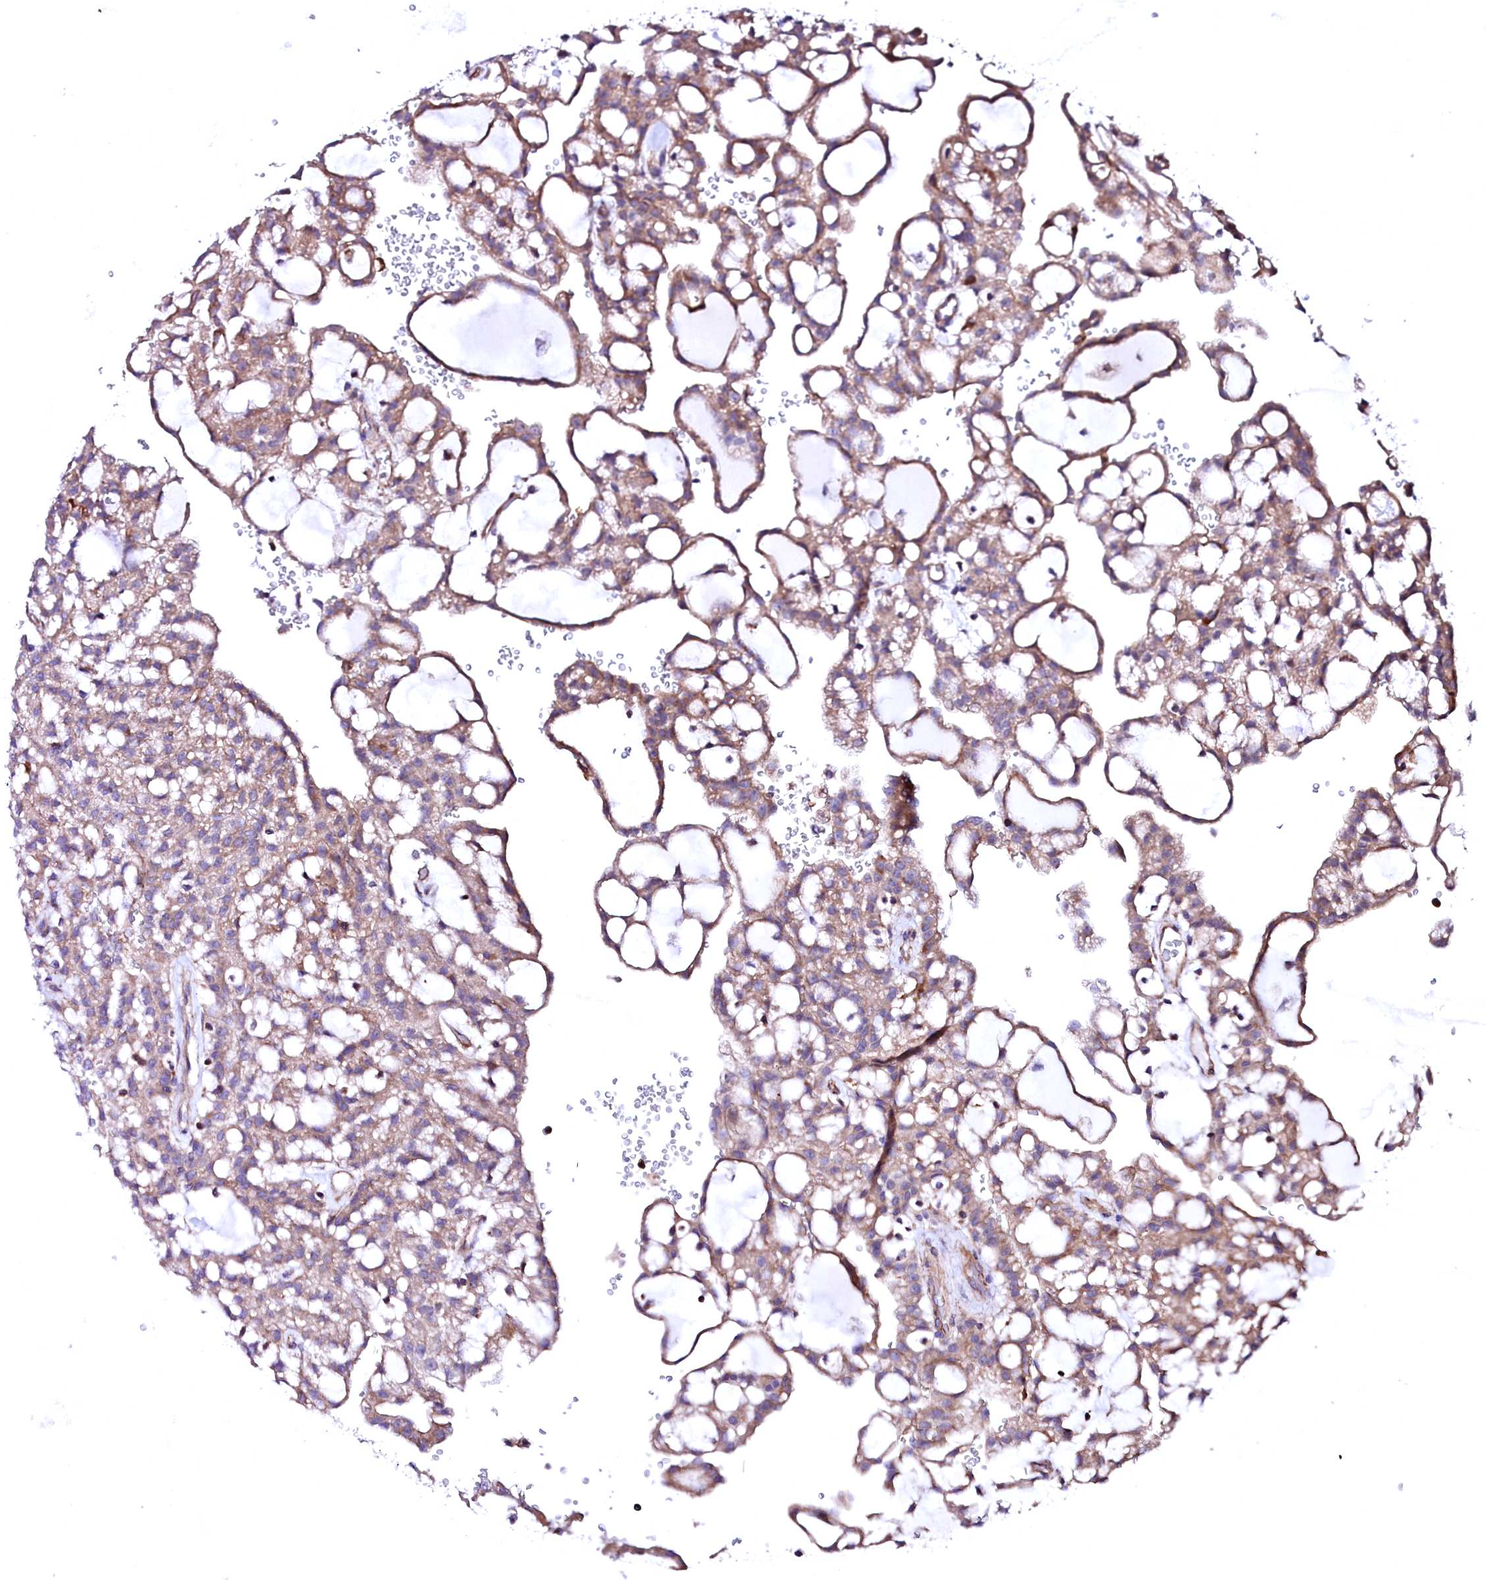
{"staining": {"intensity": "moderate", "quantity": ">75%", "location": "cytoplasmic/membranous"}, "tissue": "renal cancer", "cell_type": "Tumor cells", "image_type": "cancer", "snomed": [{"axis": "morphology", "description": "Adenocarcinoma, NOS"}, {"axis": "topography", "description": "Kidney"}], "caption": "Immunohistochemical staining of adenocarcinoma (renal) demonstrates medium levels of moderate cytoplasmic/membranous positivity in about >75% of tumor cells.", "gene": "GPR176", "patient": {"sex": "male", "age": 63}}